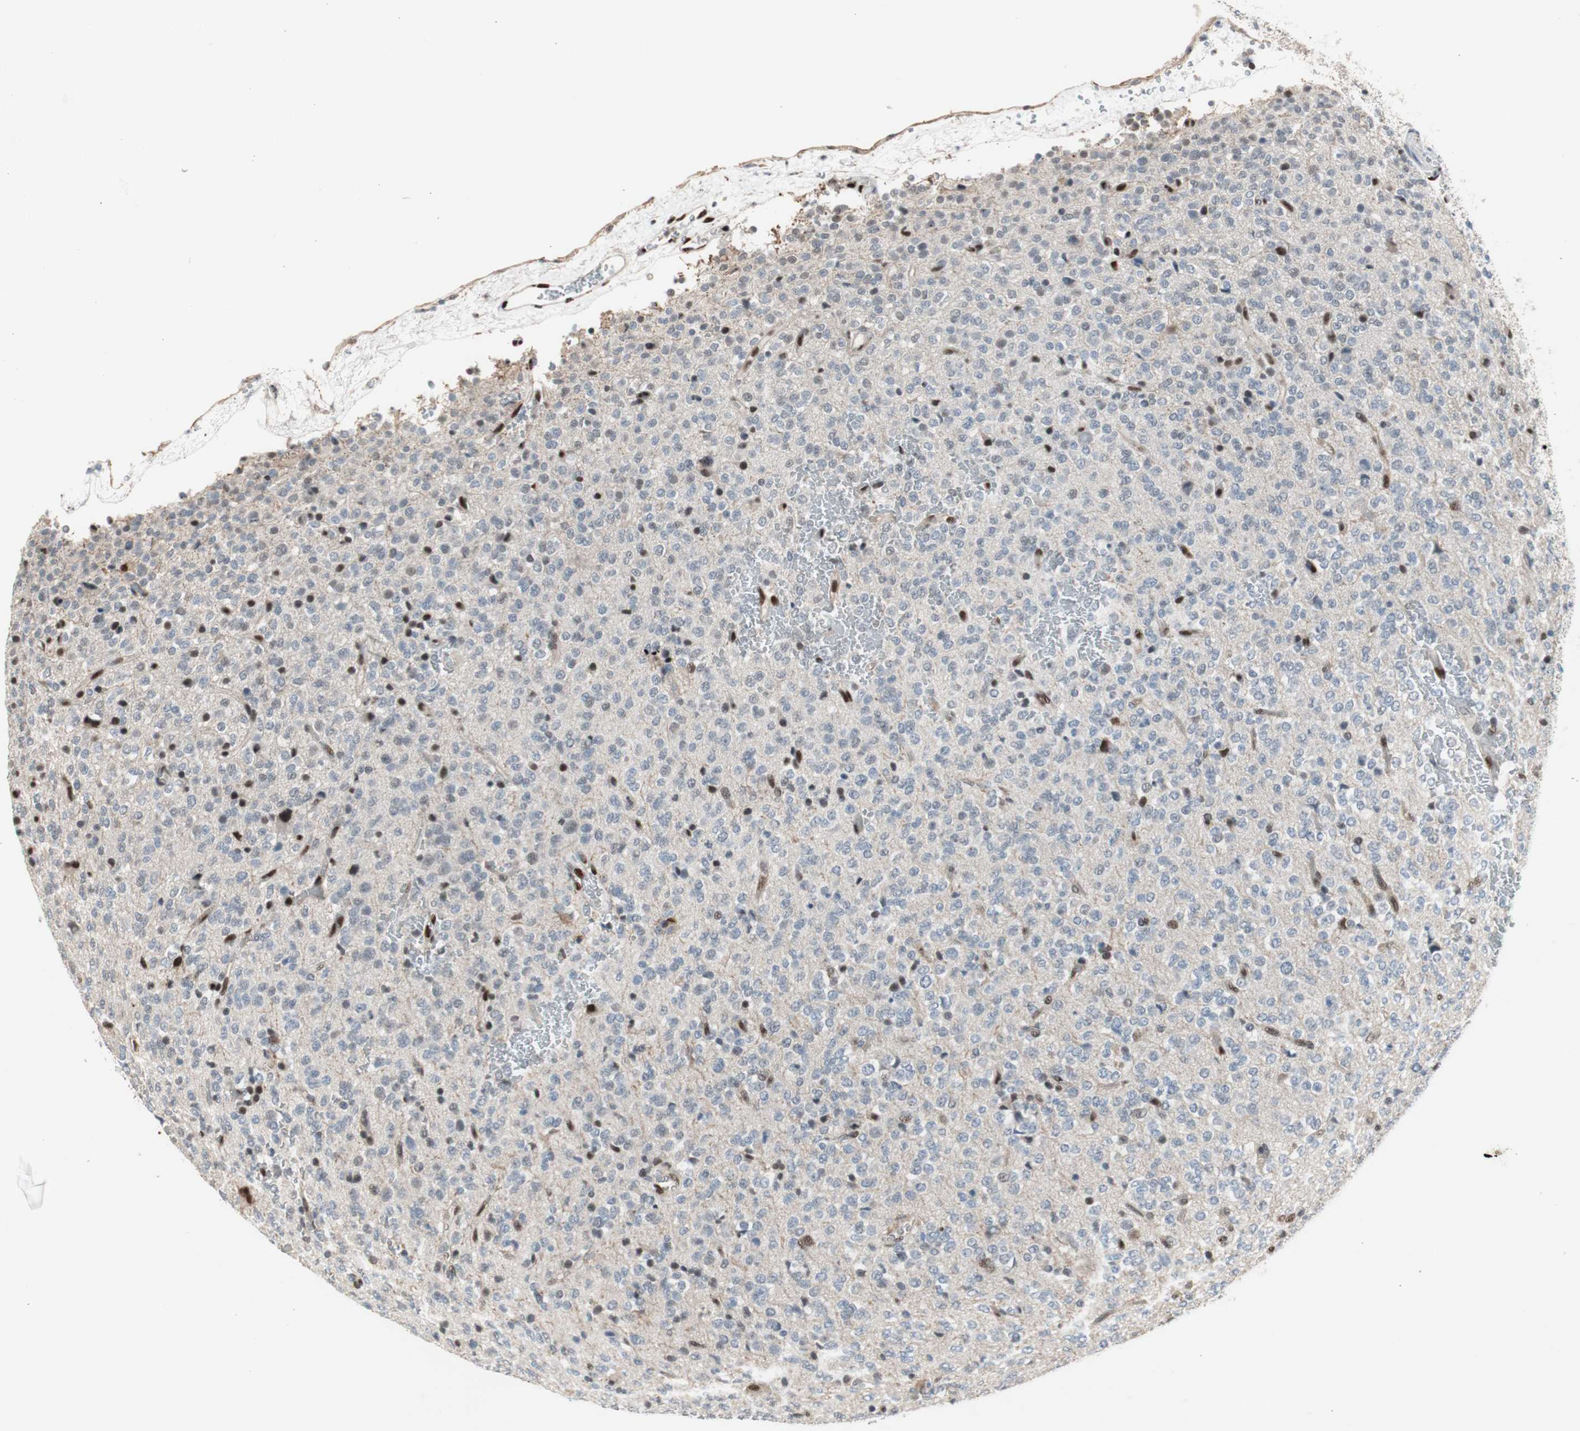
{"staining": {"intensity": "weak", "quantity": "<25%", "location": "nuclear"}, "tissue": "glioma", "cell_type": "Tumor cells", "image_type": "cancer", "snomed": [{"axis": "morphology", "description": "Glioma, malignant, Low grade"}, {"axis": "topography", "description": "Brain"}], "caption": "DAB immunohistochemical staining of malignant low-grade glioma demonstrates no significant positivity in tumor cells.", "gene": "PML", "patient": {"sex": "male", "age": 38}}